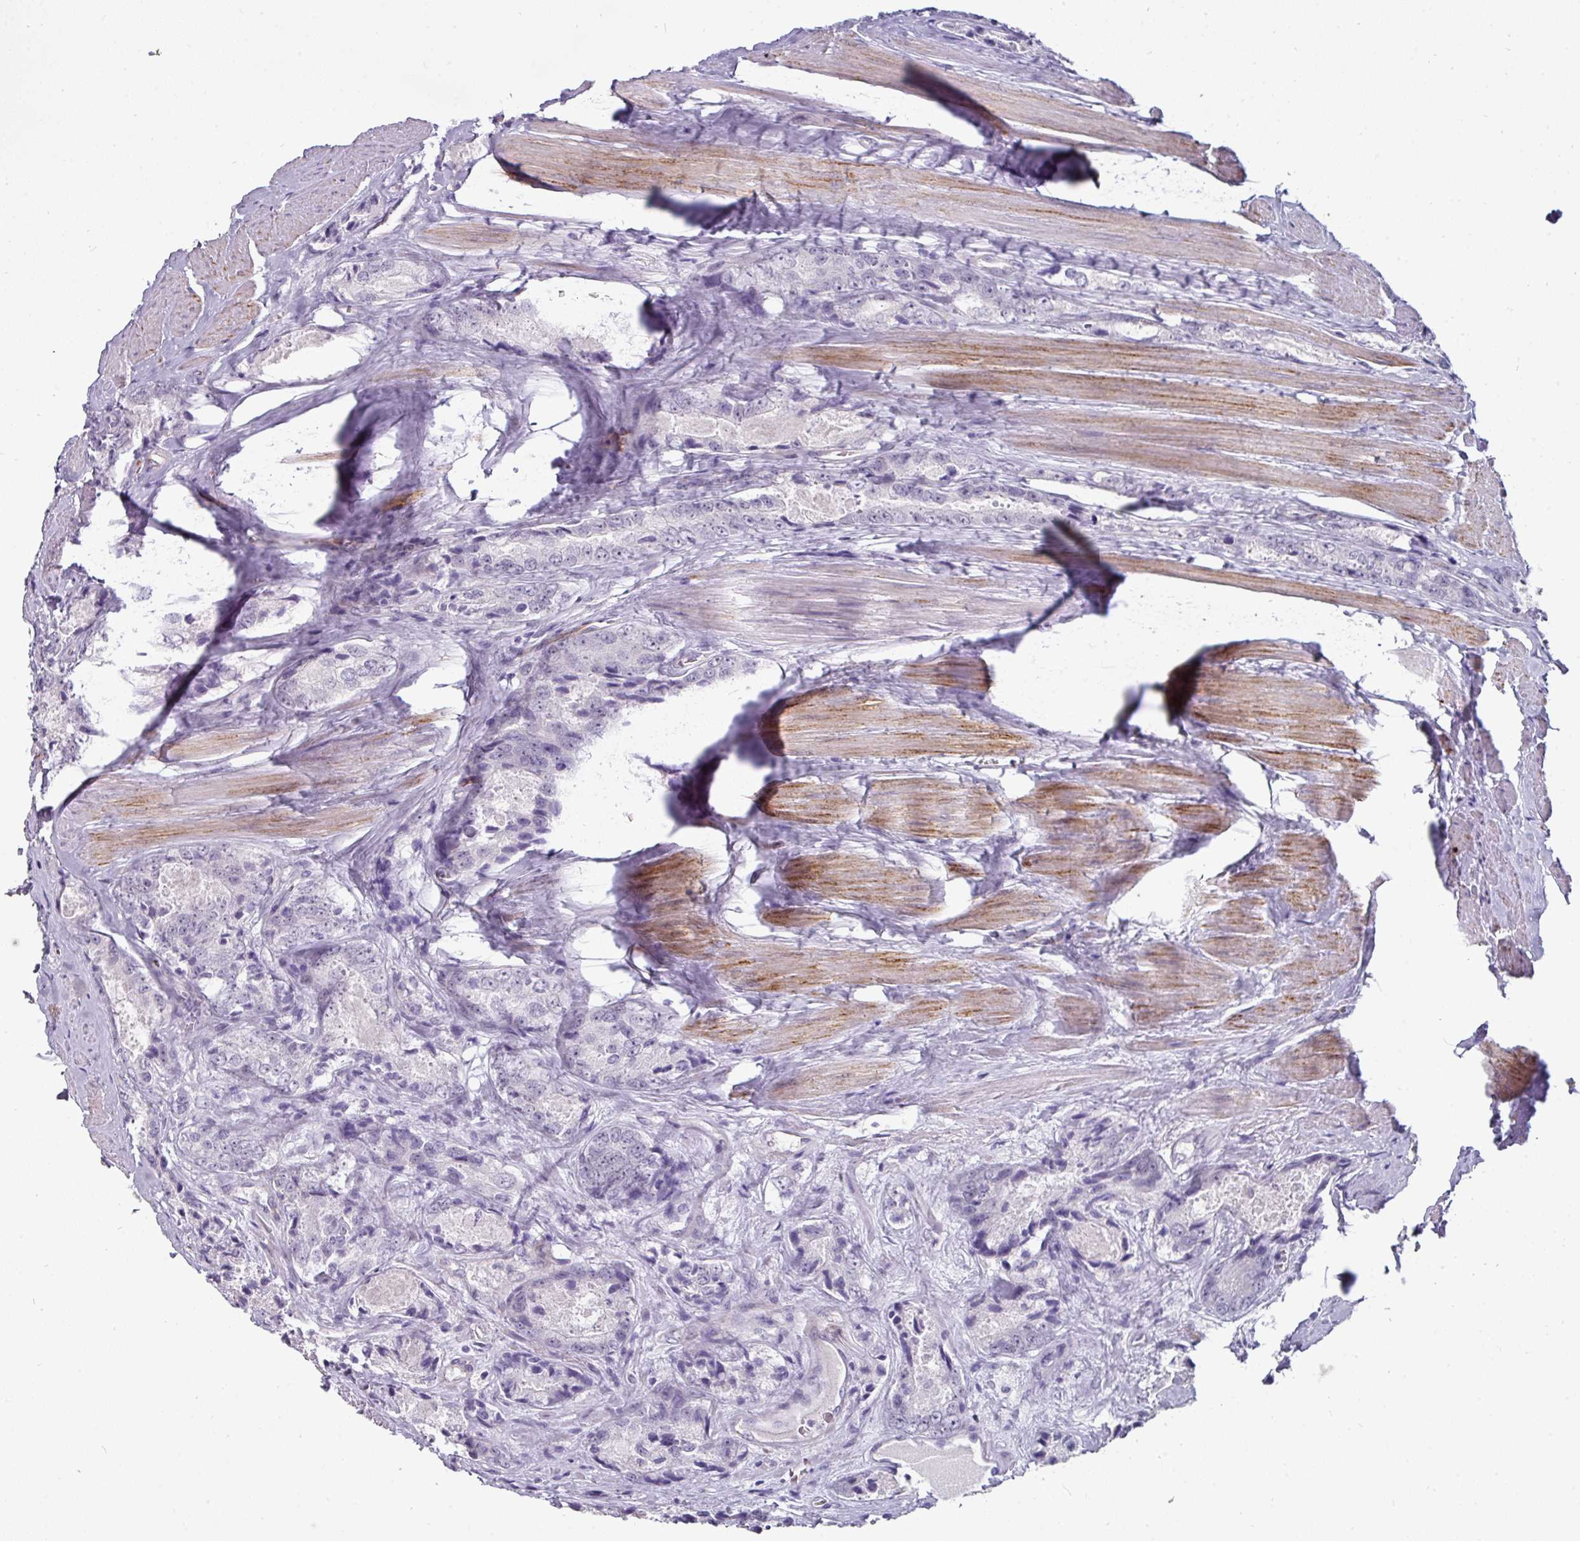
{"staining": {"intensity": "negative", "quantity": "none", "location": "none"}, "tissue": "prostate cancer", "cell_type": "Tumor cells", "image_type": "cancer", "snomed": [{"axis": "morphology", "description": "Adenocarcinoma, Low grade"}, {"axis": "topography", "description": "Prostate"}], "caption": "Protein analysis of prostate cancer displays no significant expression in tumor cells. (Stains: DAB immunohistochemistry (IHC) with hematoxylin counter stain, Microscopy: brightfield microscopy at high magnification).", "gene": "EYA3", "patient": {"sex": "male", "age": 68}}